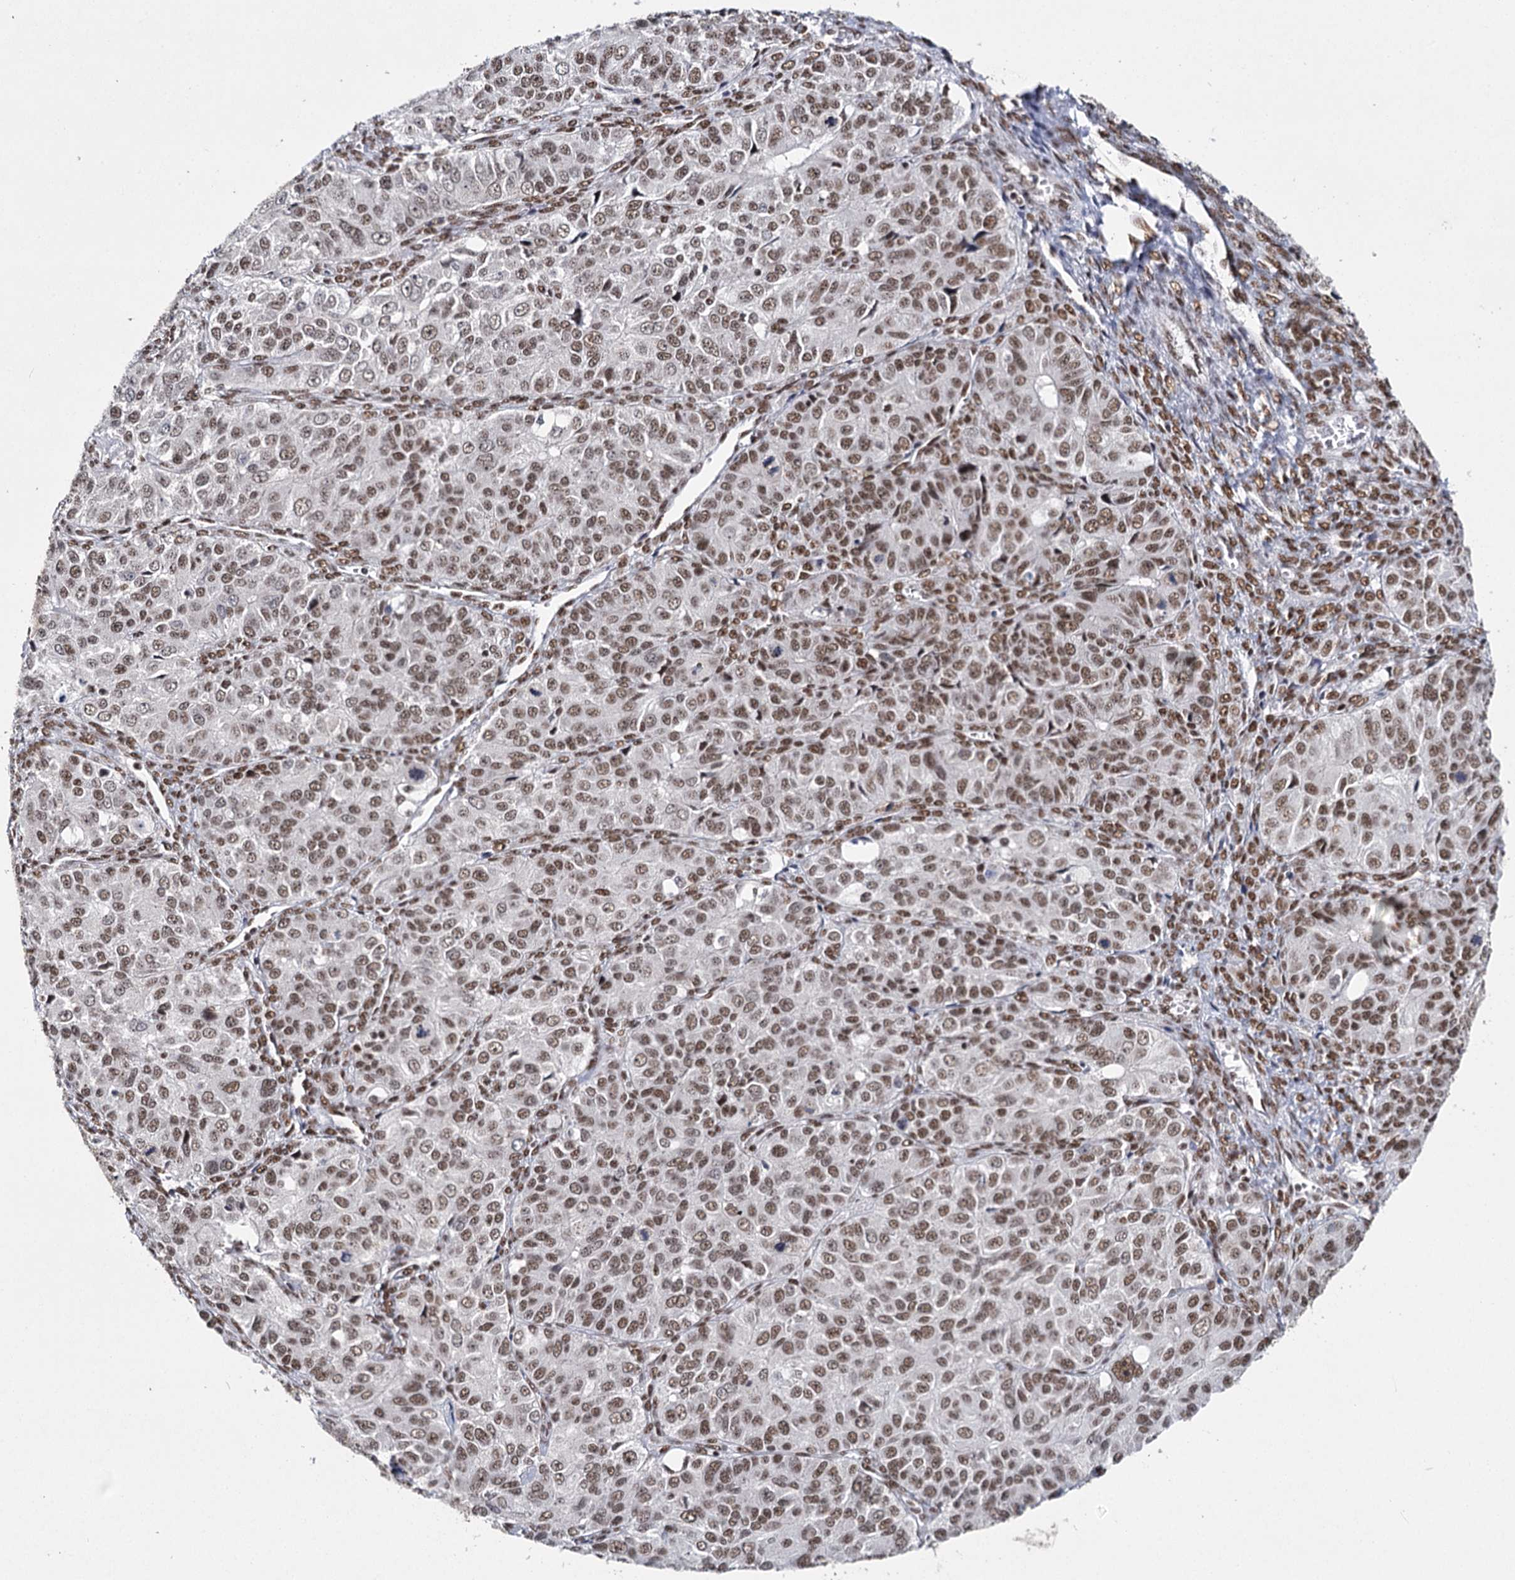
{"staining": {"intensity": "moderate", "quantity": ">75%", "location": "nuclear"}, "tissue": "ovarian cancer", "cell_type": "Tumor cells", "image_type": "cancer", "snomed": [{"axis": "morphology", "description": "Carcinoma, endometroid"}, {"axis": "topography", "description": "Ovary"}], "caption": "Ovarian cancer (endometroid carcinoma) was stained to show a protein in brown. There is medium levels of moderate nuclear expression in about >75% of tumor cells.", "gene": "SCAF8", "patient": {"sex": "female", "age": 51}}